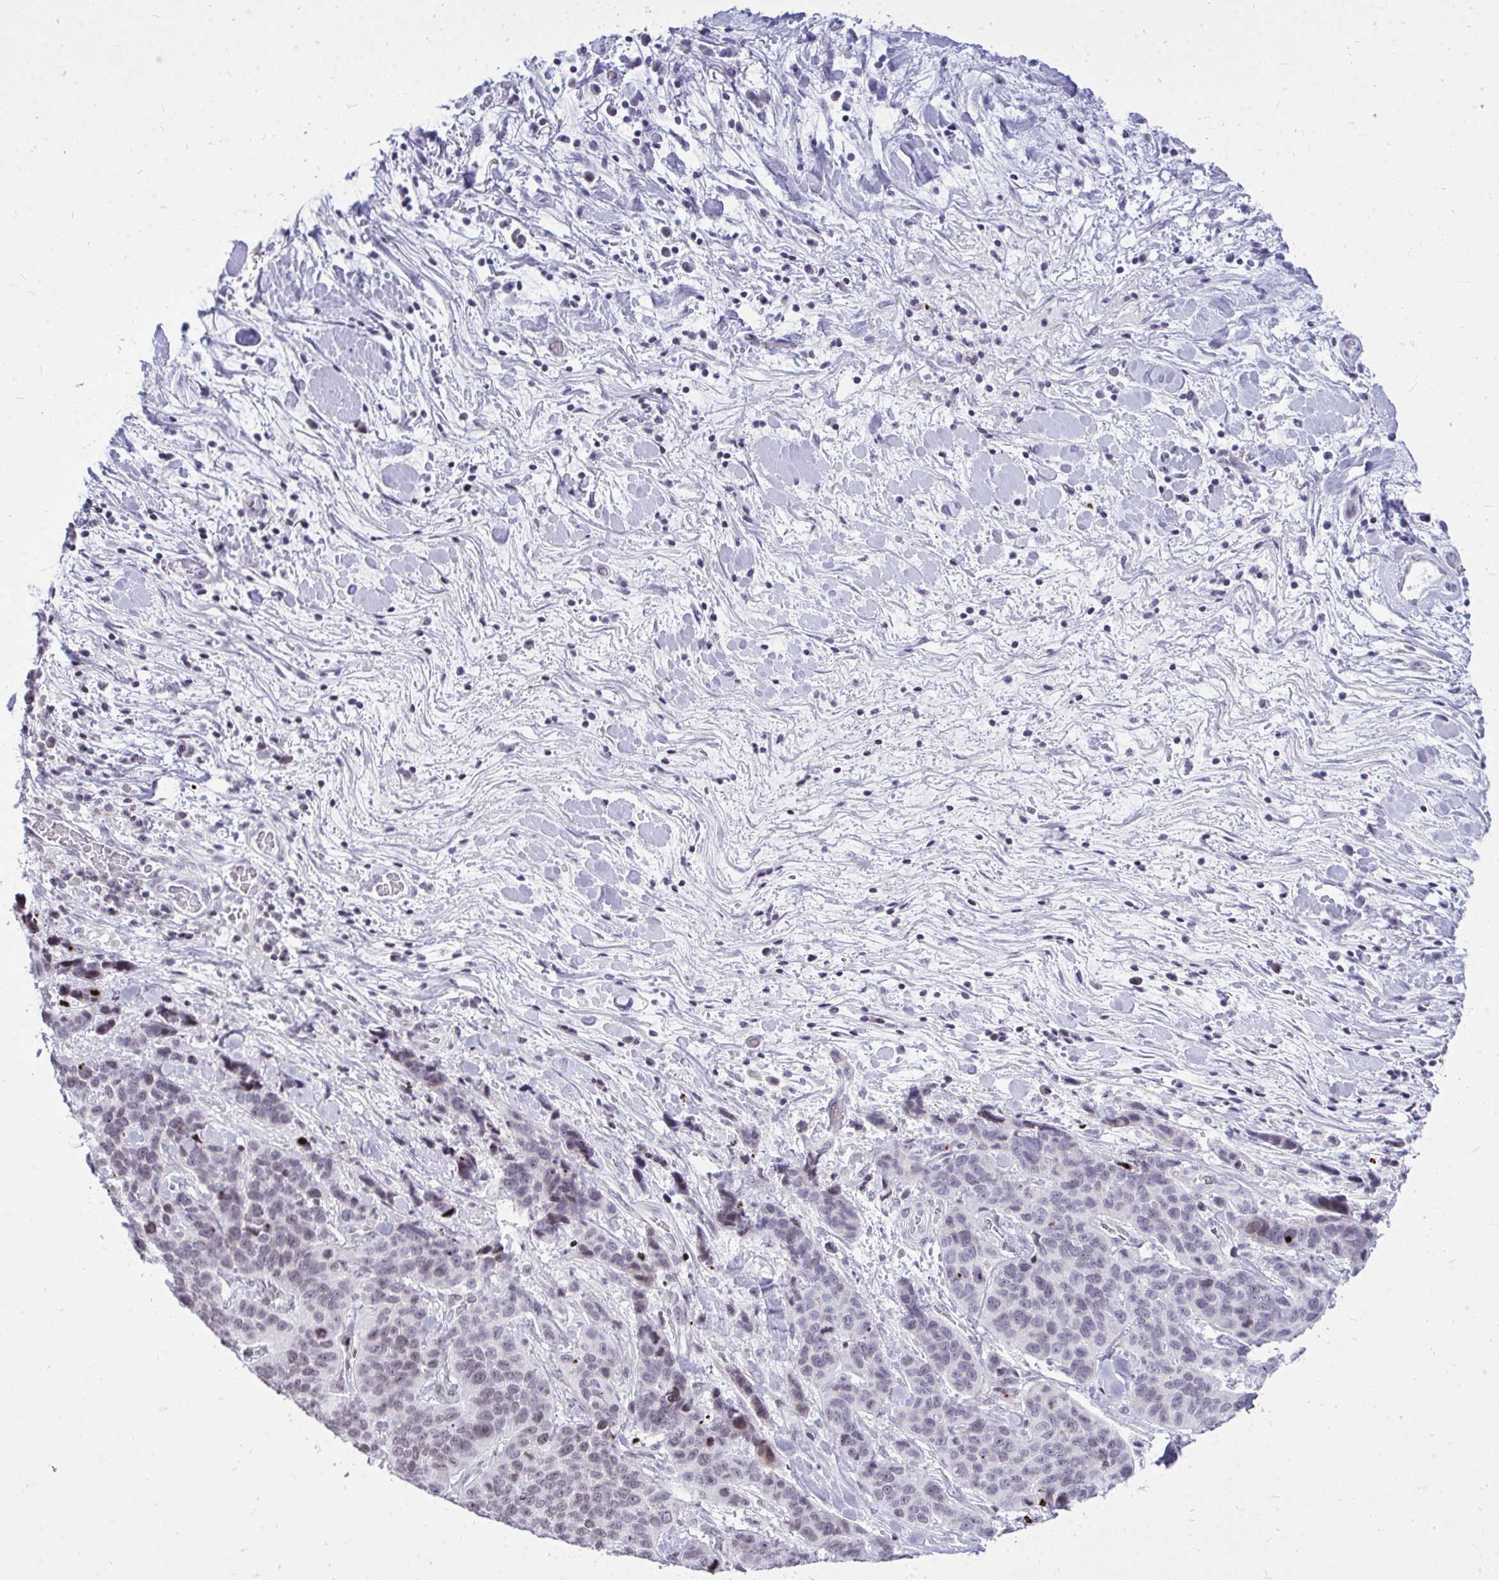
{"staining": {"intensity": "weak", "quantity": "25%-75%", "location": "nuclear"}, "tissue": "lung cancer", "cell_type": "Tumor cells", "image_type": "cancer", "snomed": [{"axis": "morphology", "description": "Squamous cell carcinoma, NOS"}, {"axis": "topography", "description": "Lung"}], "caption": "IHC (DAB) staining of human squamous cell carcinoma (lung) reveals weak nuclear protein expression in approximately 25%-75% of tumor cells.", "gene": "GABRA1", "patient": {"sex": "male", "age": 62}}